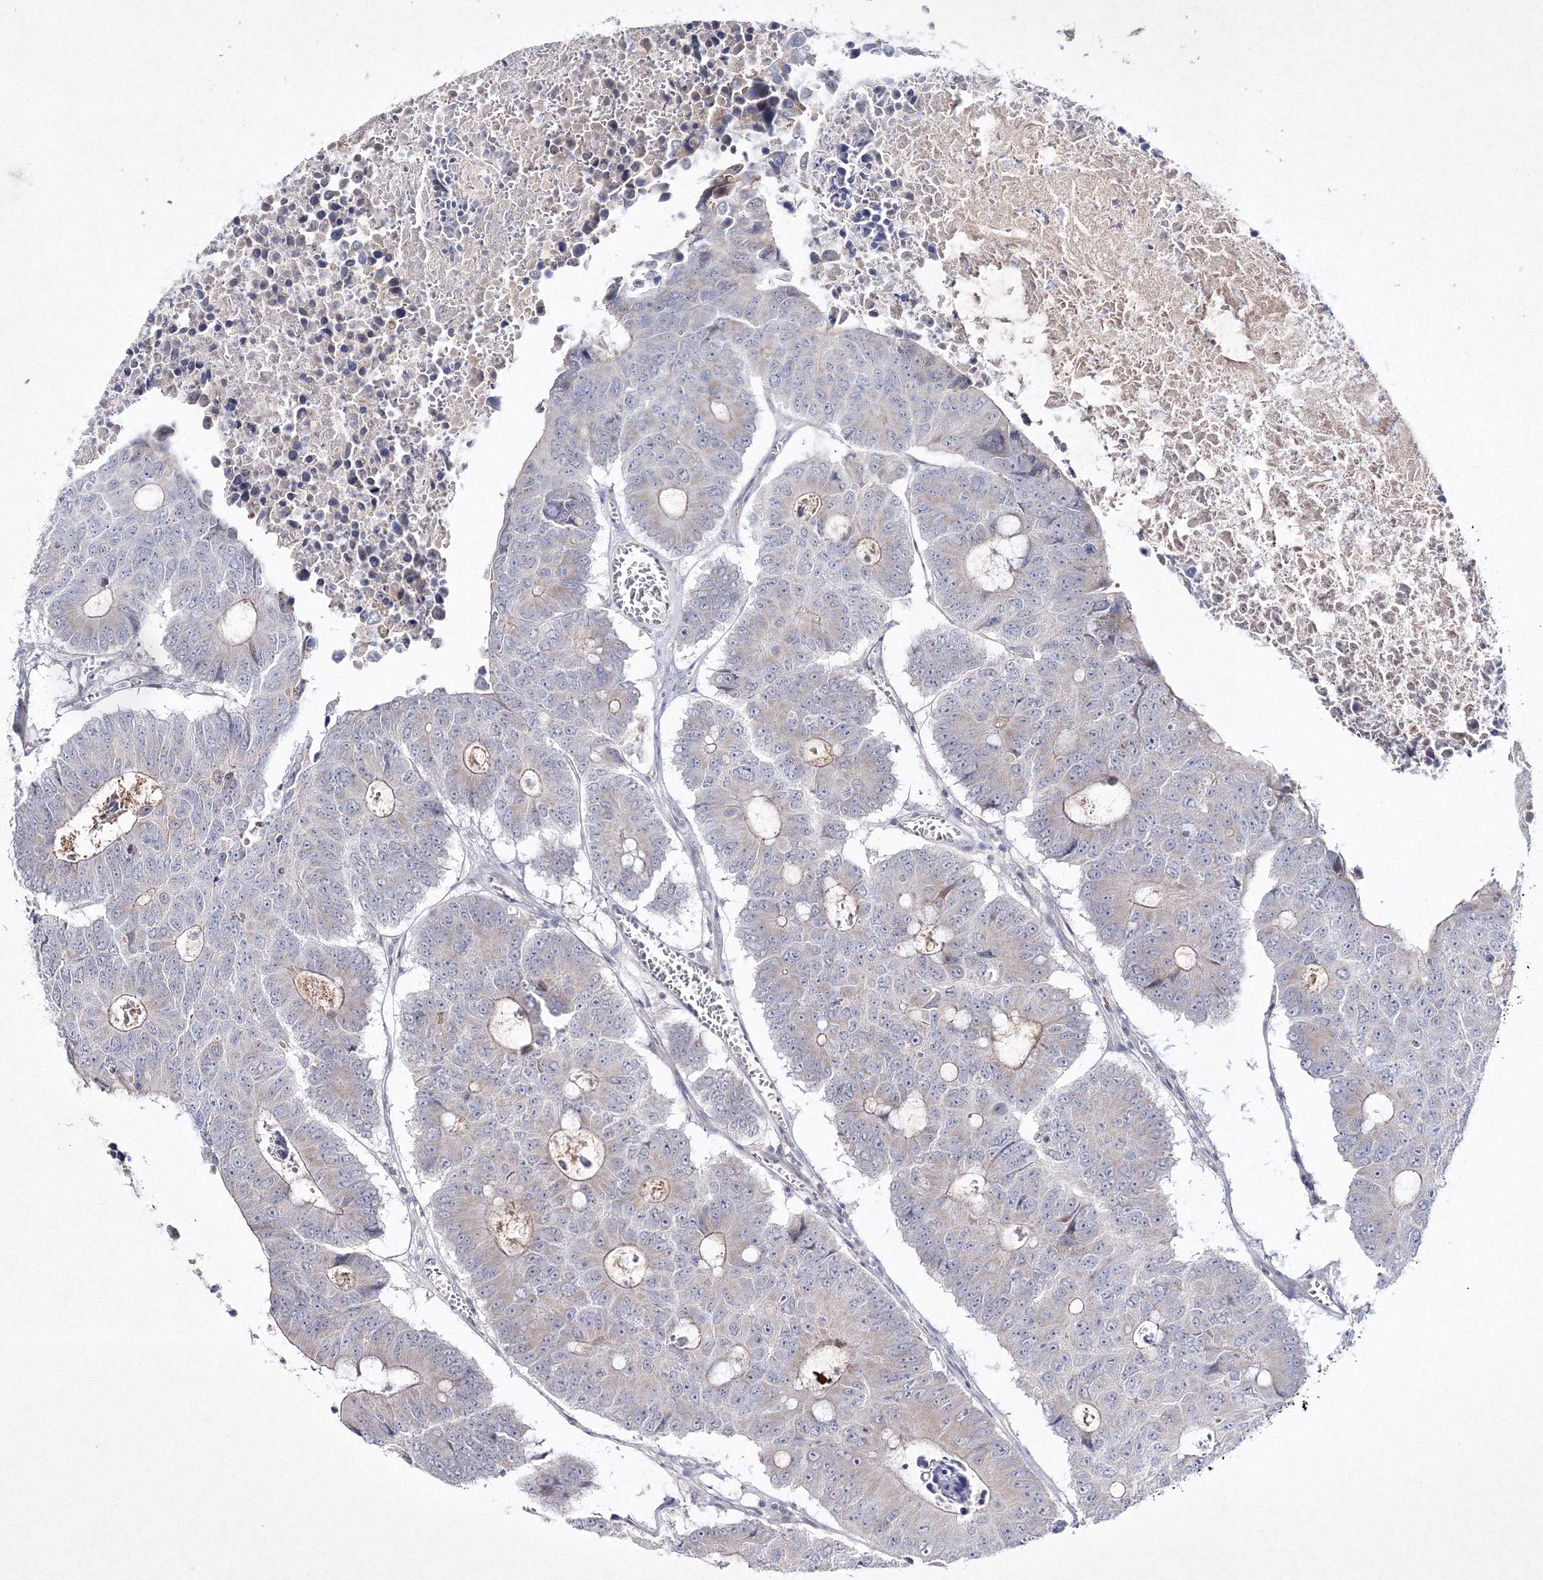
{"staining": {"intensity": "weak", "quantity": "<25%", "location": "cytoplasmic/membranous"}, "tissue": "colorectal cancer", "cell_type": "Tumor cells", "image_type": "cancer", "snomed": [{"axis": "morphology", "description": "Adenocarcinoma, NOS"}, {"axis": "topography", "description": "Colon"}], "caption": "IHC micrograph of human colorectal adenocarcinoma stained for a protein (brown), which exhibits no positivity in tumor cells.", "gene": "NEU4", "patient": {"sex": "male", "age": 87}}